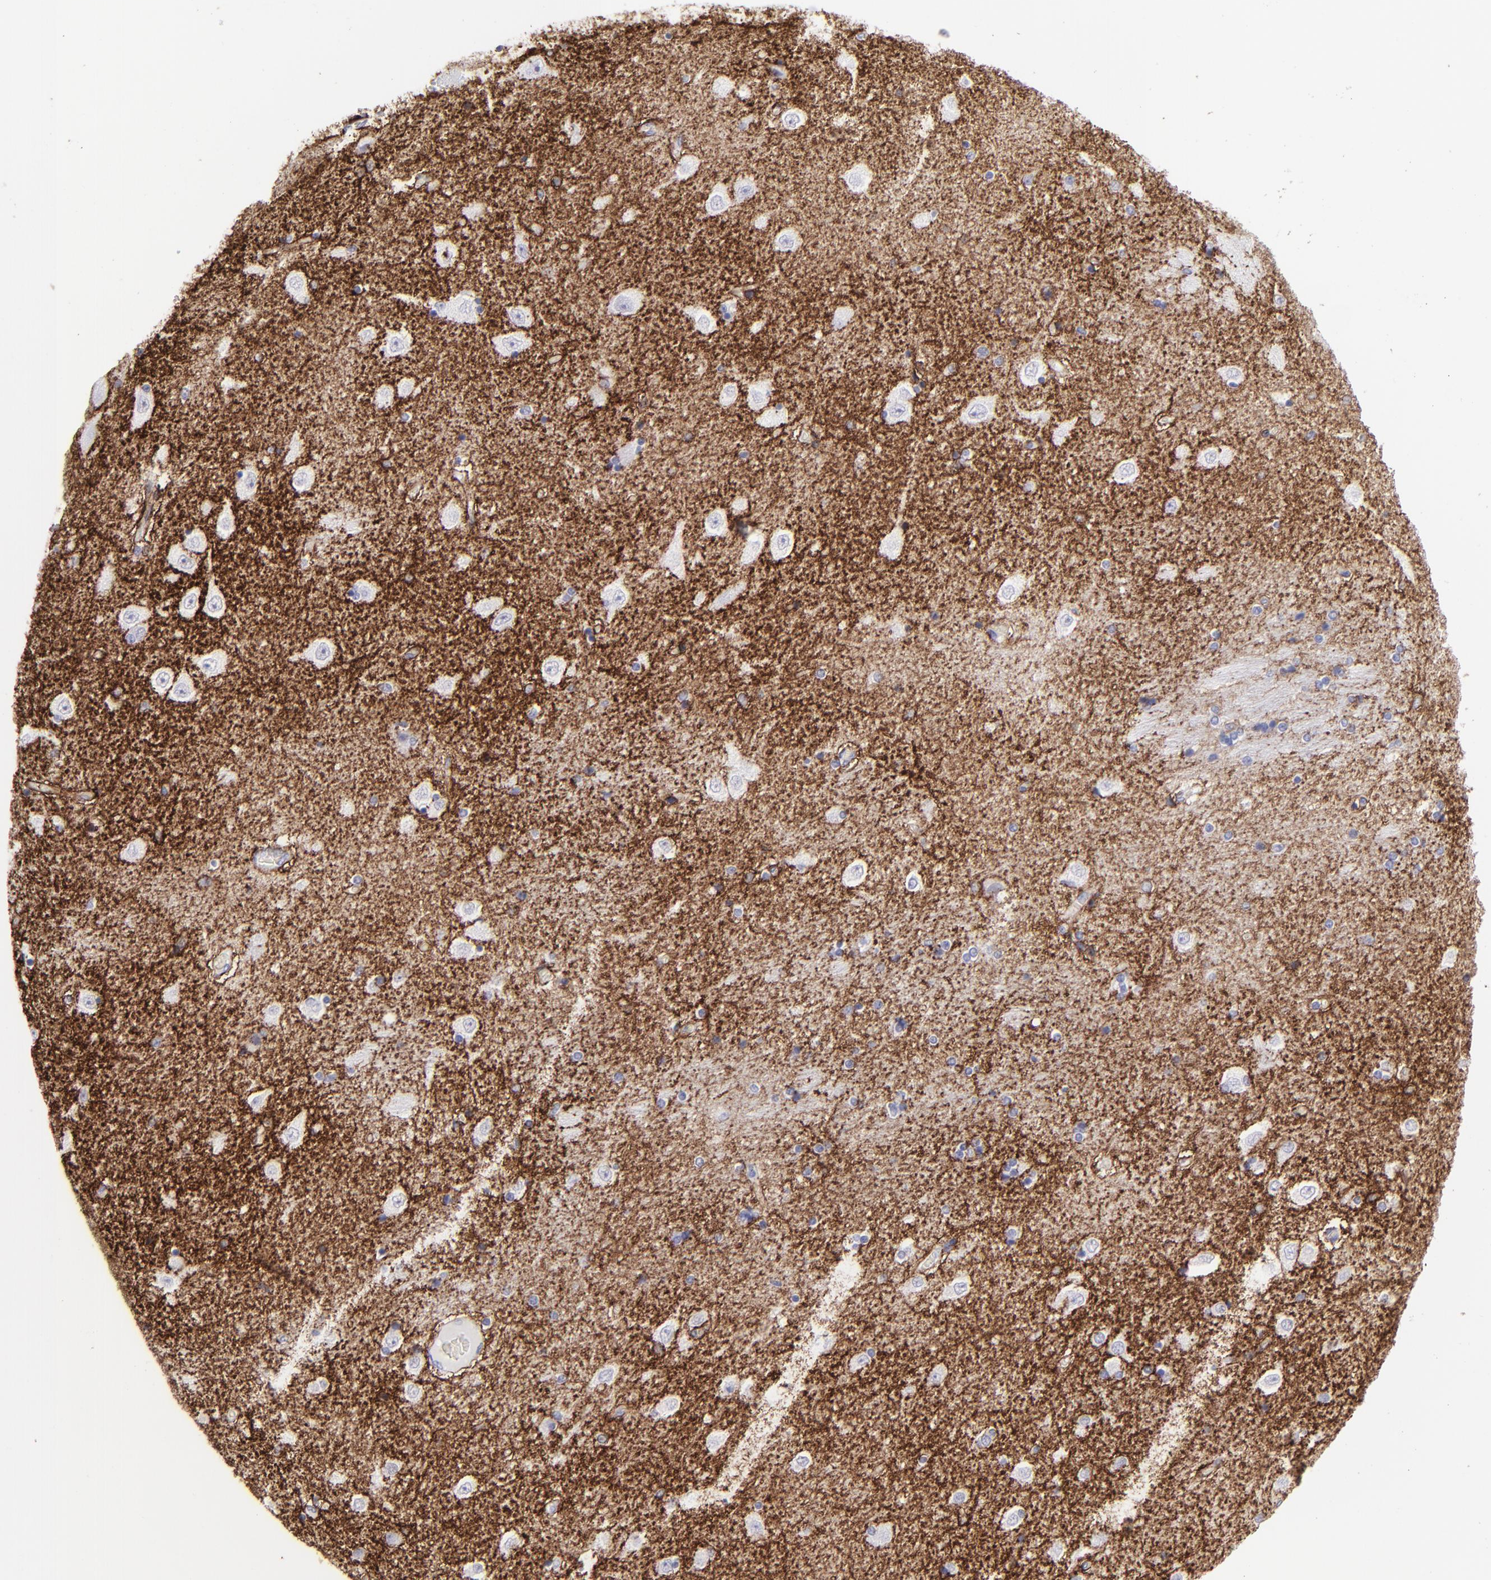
{"staining": {"intensity": "moderate", "quantity": "<25%", "location": "cytoplasmic/membranous"}, "tissue": "hippocampus", "cell_type": "Glial cells", "image_type": "normal", "snomed": [{"axis": "morphology", "description": "Normal tissue, NOS"}, {"axis": "topography", "description": "Hippocampus"}], "caption": "Immunohistochemistry (IHC) histopathology image of normal hippocampus: human hippocampus stained using IHC reveals low levels of moderate protein expression localized specifically in the cytoplasmic/membranous of glial cells, appearing as a cytoplasmic/membranous brown color.", "gene": "SLC1A3", "patient": {"sex": "female", "age": 54}}